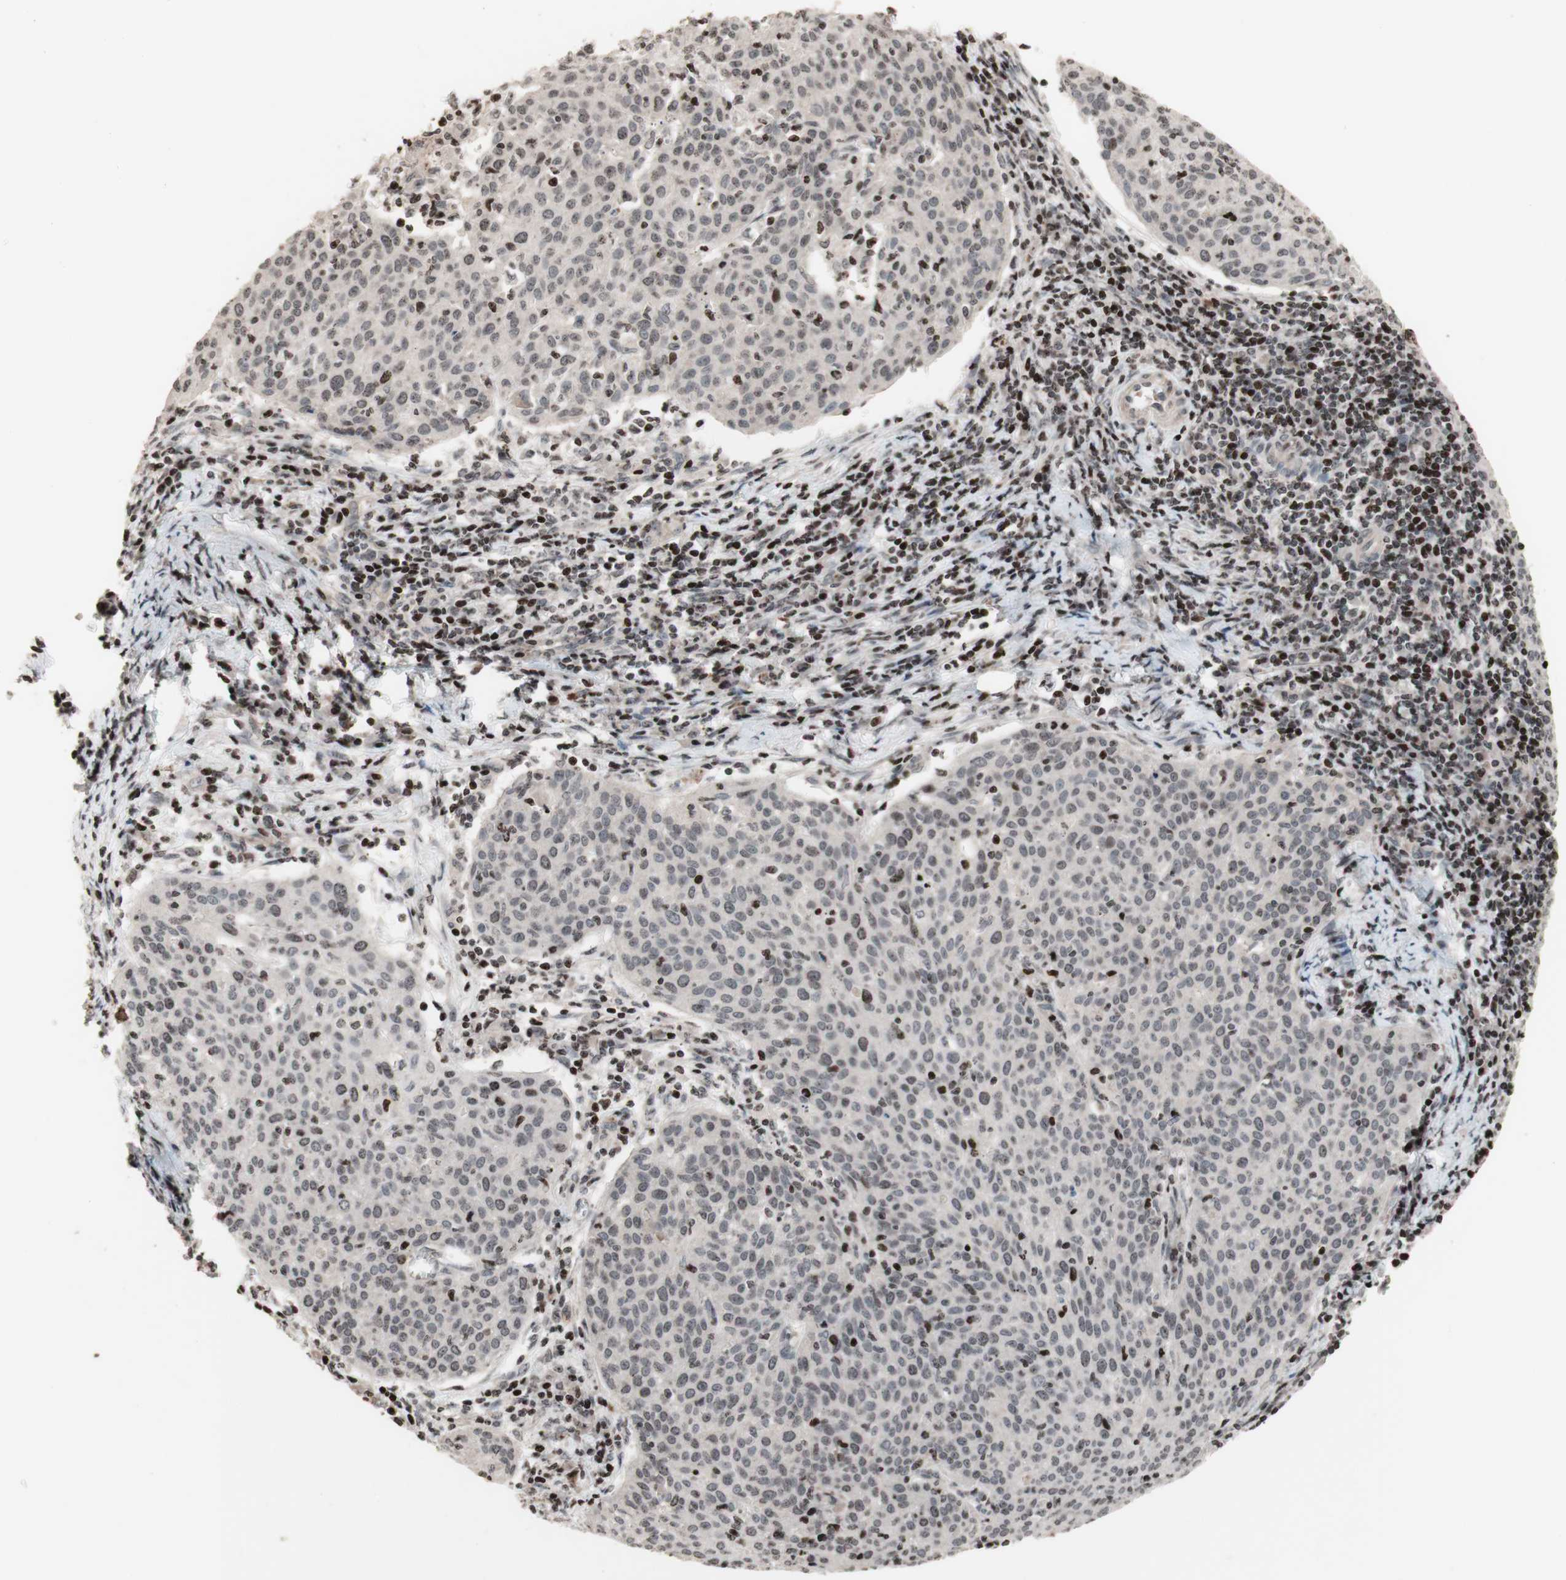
{"staining": {"intensity": "negative", "quantity": "none", "location": "none"}, "tissue": "cervical cancer", "cell_type": "Tumor cells", "image_type": "cancer", "snomed": [{"axis": "morphology", "description": "Squamous cell carcinoma, NOS"}, {"axis": "topography", "description": "Cervix"}], "caption": "Cervical cancer (squamous cell carcinoma) was stained to show a protein in brown. There is no significant positivity in tumor cells. (IHC, brightfield microscopy, high magnification).", "gene": "POLA1", "patient": {"sex": "female", "age": 38}}